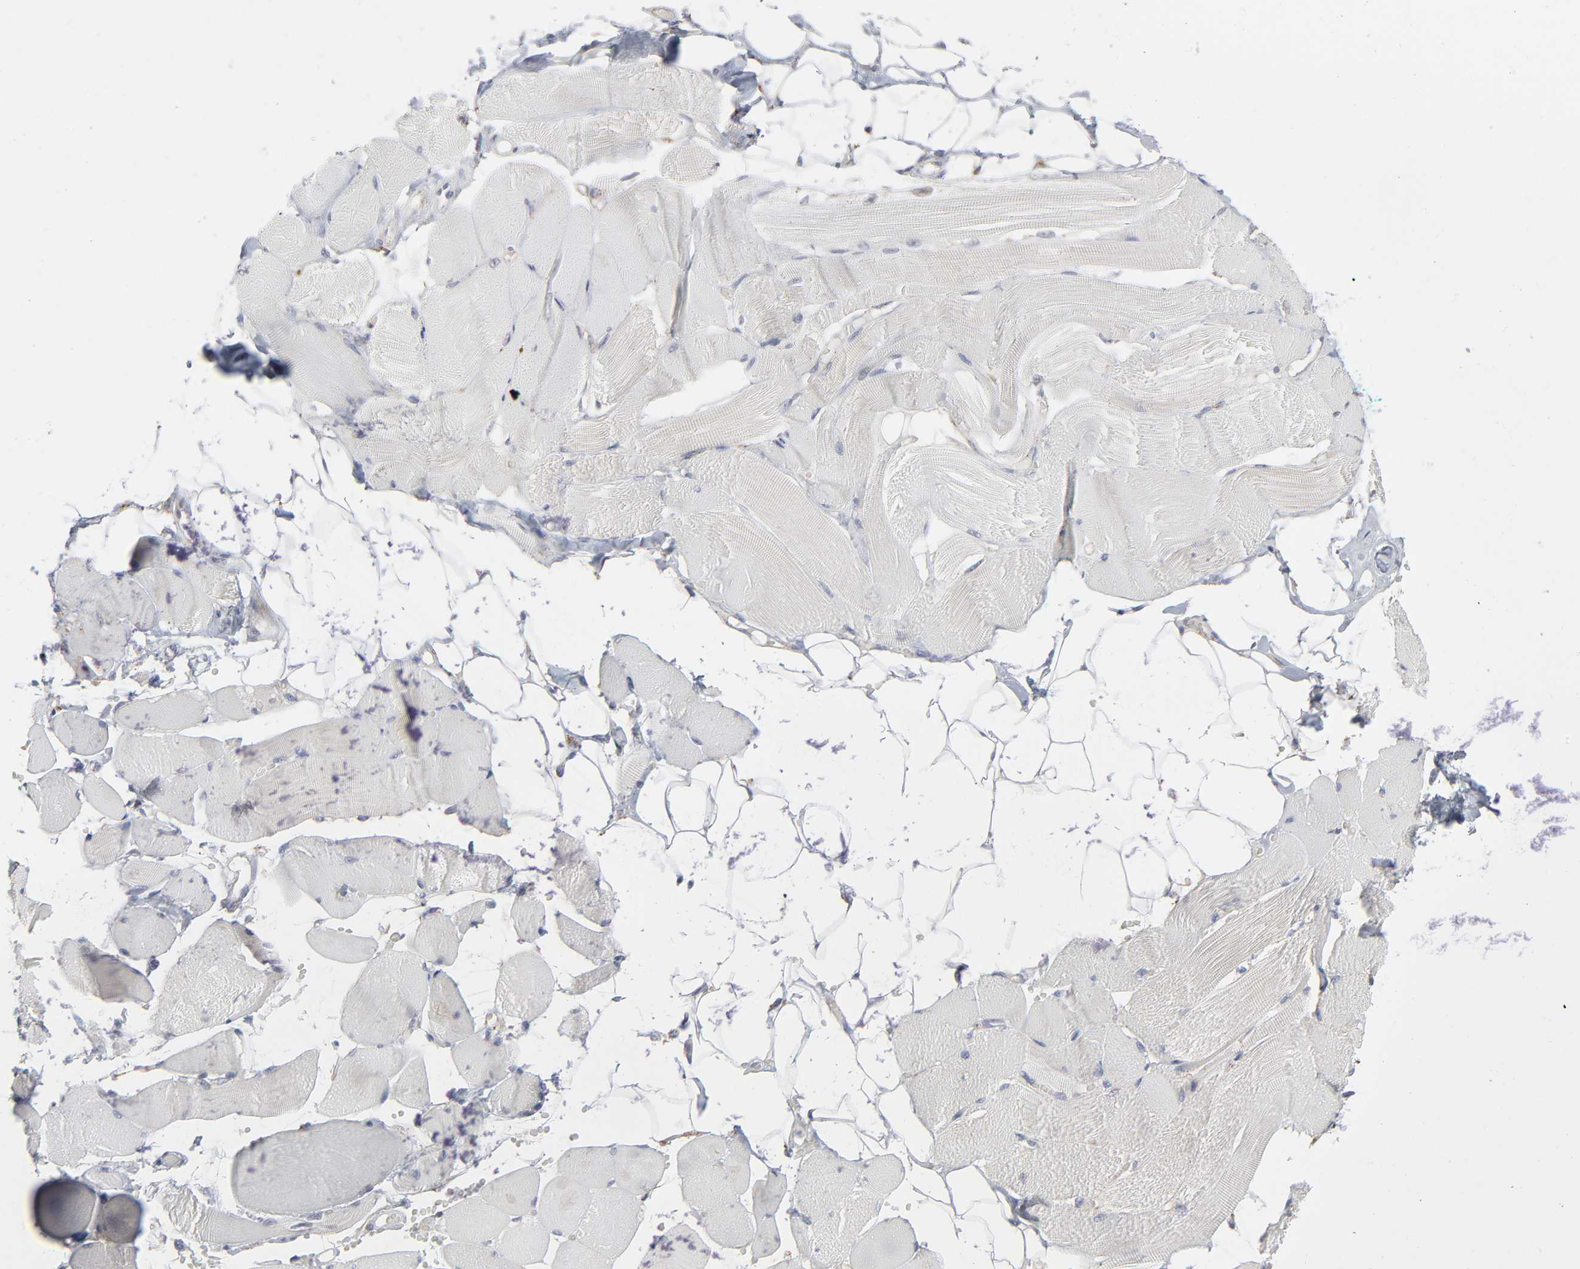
{"staining": {"intensity": "negative", "quantity": "none", "location": "none"}, "tissue": "skeletal muscle", "cell_type": "Myocytes", "image_type": "normal", "snomed": [{"axis": "morphology", "description": "Normal tissue, NOS"}, {"axis": "topography", "description": "Skeletal muscle"}, {"axis": "topography", "description": "Peripheral nerve tissue"}], "caption": "Immunohistochemical staining of unremarkable human skeletal muscle displays no significant positivity in myocytes. Brightfield microscopy of immunohistochemistry stained with DAB (brown) and hematoxylin (blue), captured at high magnification.", "gene": "POMT2", "patient": {"sex": "female", "age": 84}}